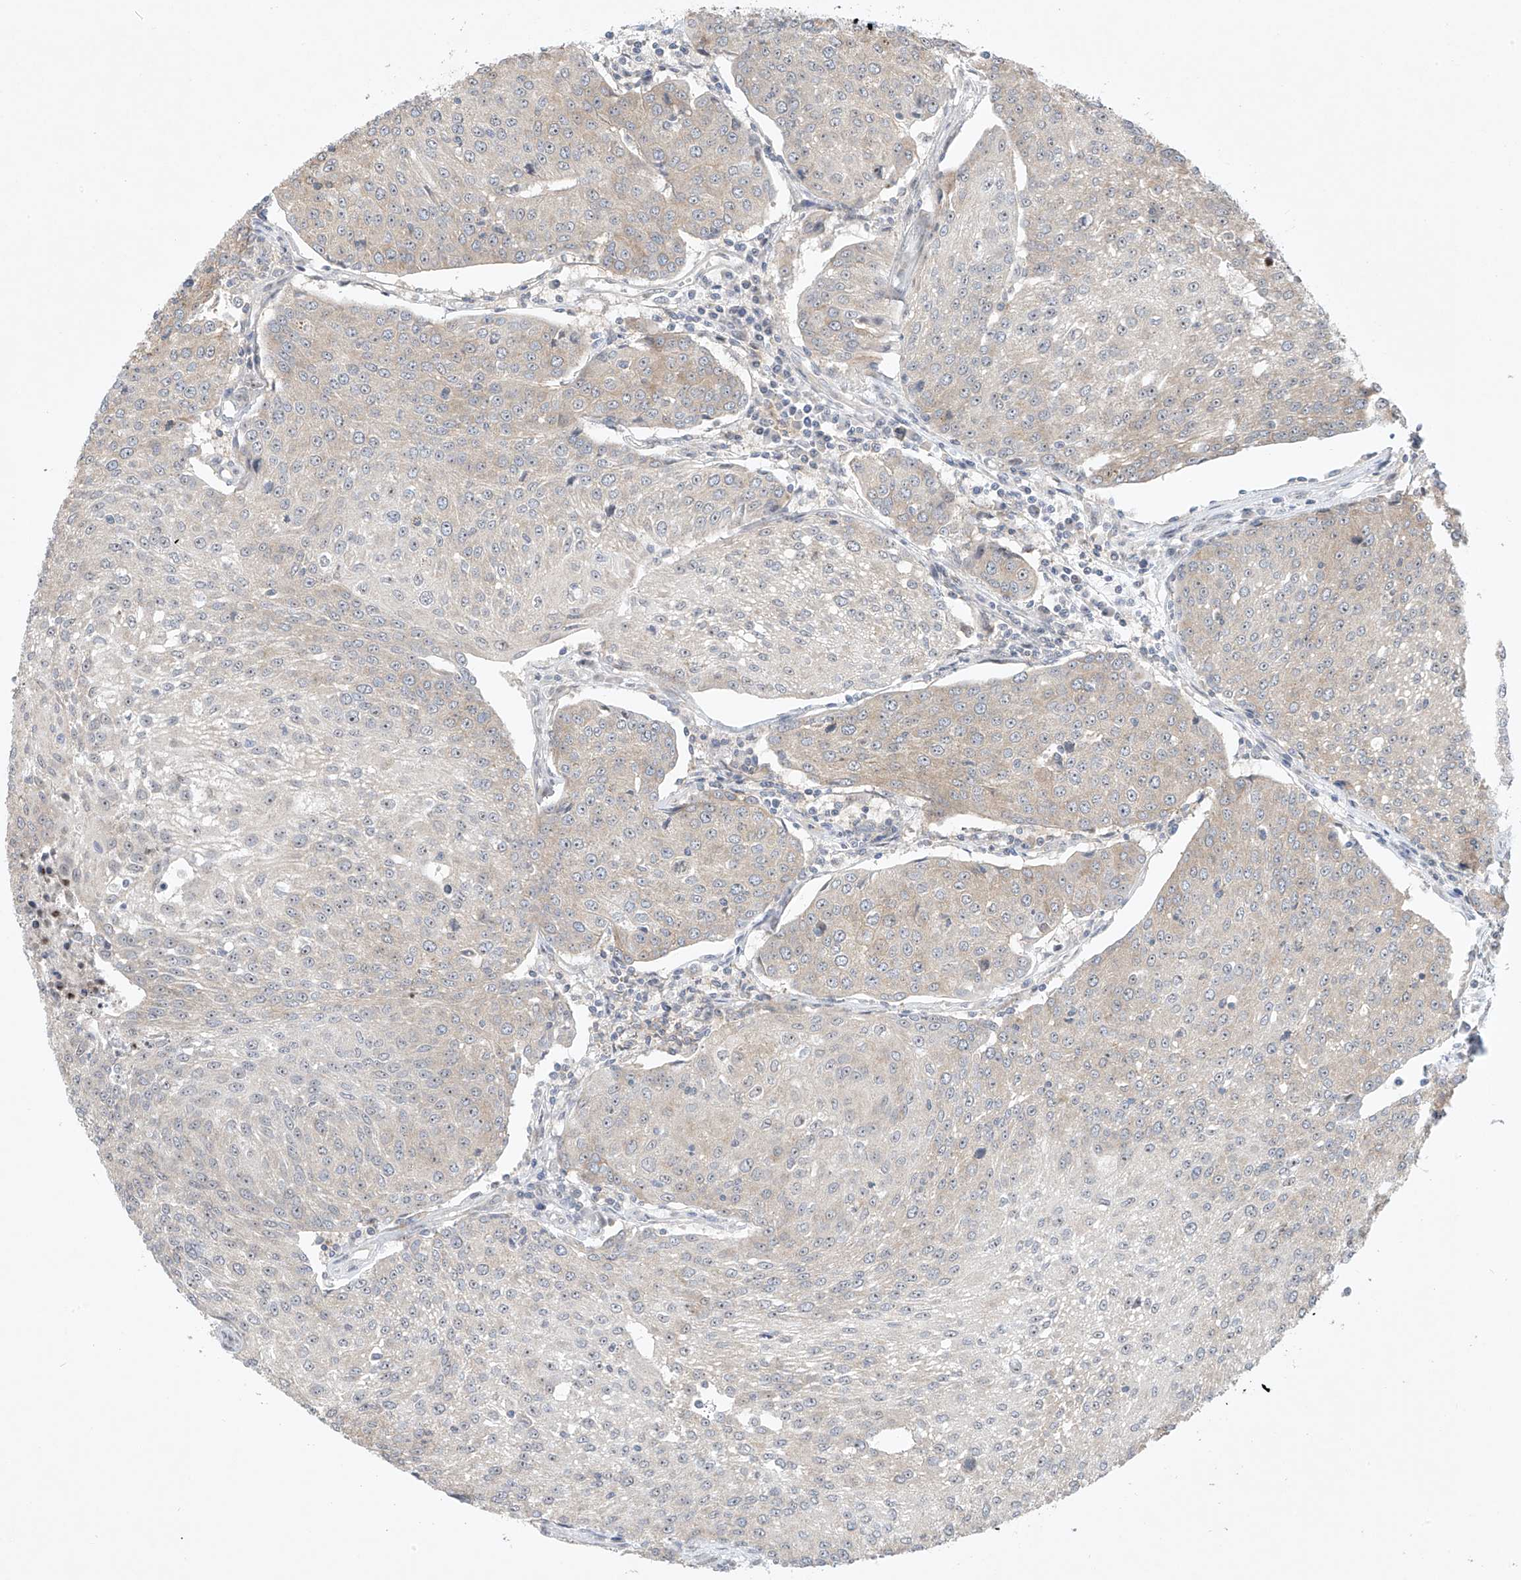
{"staining": {"intensity": "negative", "quantity": "none", "location": "none"}, "tissue": "urothelial cancer", "cell_type": "Tumor cells", "image_type": "cancer", "snomed": [{"axis": "morphology", "description": "Urothelial carcinoma, High grade"}, {"axis": "topography", "description": "Urinary bladder"}], "caption": "Urothelial cancer stained for a protein using immunohistochemistry displays no staining tumor cells.", "gene": "TASP1", "patient": {"sex": "female", "age": 85}}